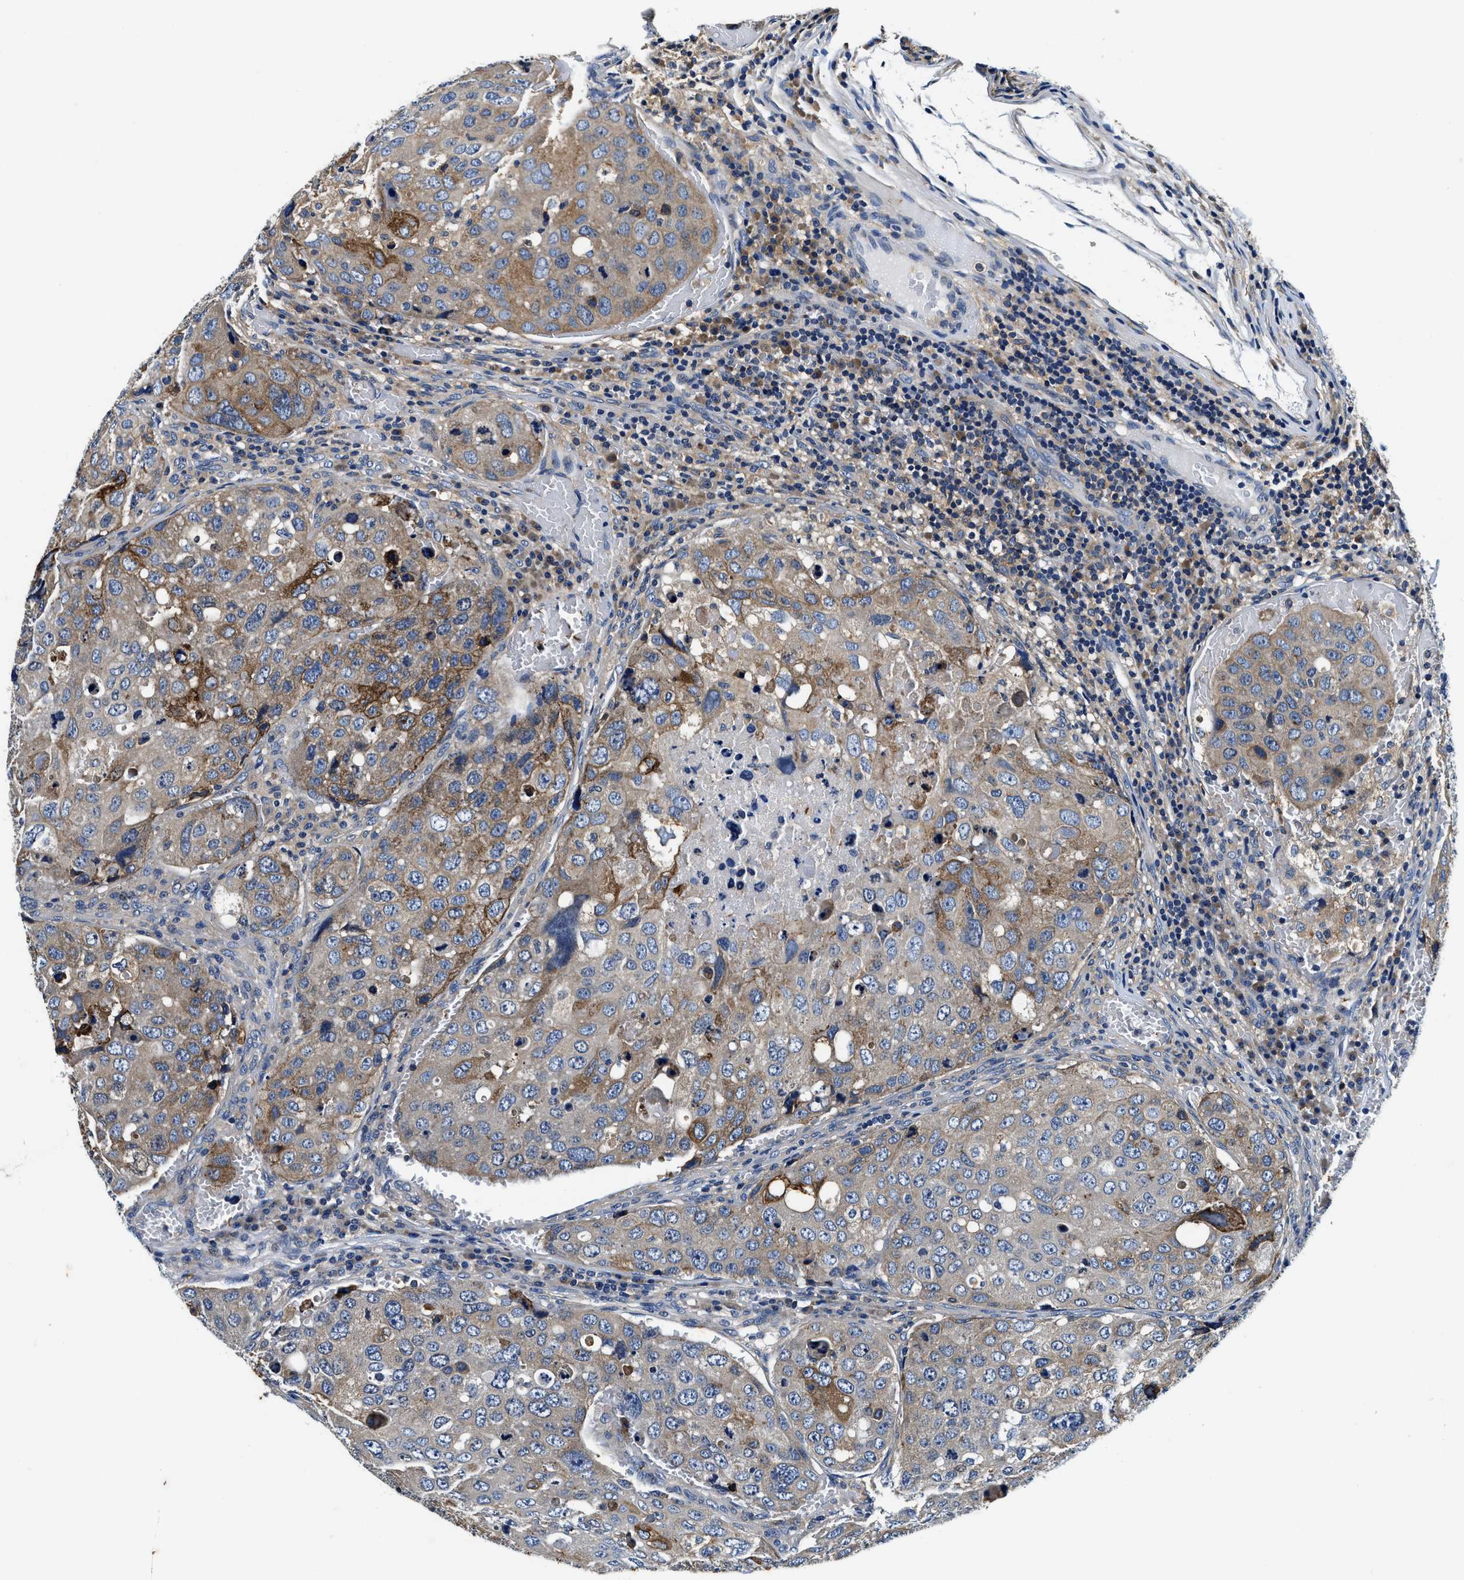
{"staining": {"intensity": "moderate", "quantity": "25%-75%", "location": "cytoplasmic/membranous"}, "tissue": "urothelial cancer", "cell_type": "Tumor cells", "image_type": "cancer", "snomed": [{"axis": "morphology", "description": "Urothelial carcinoma, High grade"}, {"axis": "topography", "description": "Lymph node"}, {"axis": "topography", "description": "Urinary bladder"}], "caption": "IHC image of neoplastic tissue: high-grade urothelial carcinoma stained using IHC displays medium levels of moderate protein expression localized specifically in the cytoplasmic/membranous of tumor cells, appearing as a cytoplasmic/membranous brown color.", "gene": "PI4KB", "patient": {"sex": "male", "age": 51}}